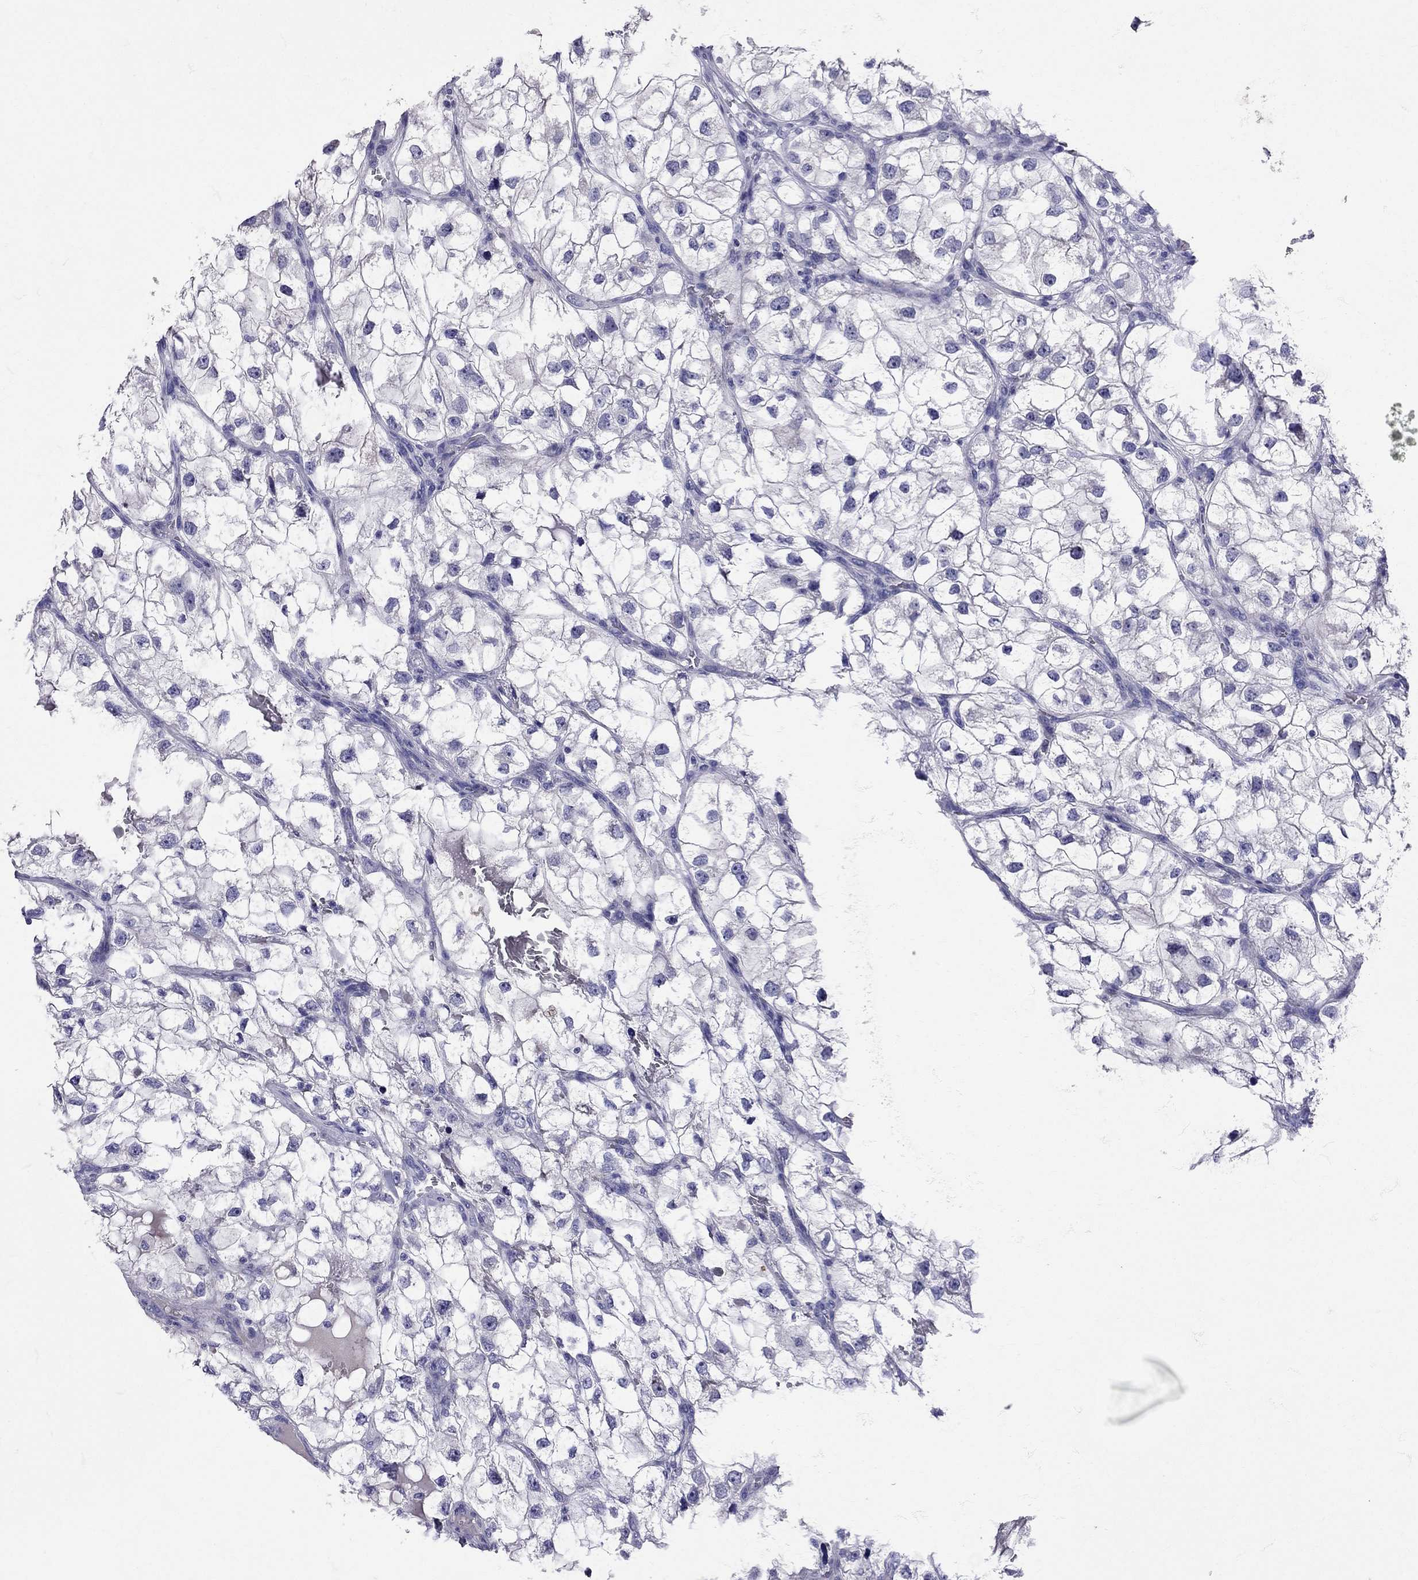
{"staining": {"intensity": "negative", "quantity": "none", "location": "none"}, "tissue": "renal cancer", "cell_type": "Tumor cells", "image_type": "cancer", "snomed": [{"axis": "morphology", "description": "Adenocarcinoma, NOS"}, {"axis": "topography", "description": "Kidney"}], "caption": "Immunohistochemistry of renal cancer (adenocarcinoma) exhibits no positivity in tumor cells.", "gene": "TBR1", "patient": {"sex": "male", "age": 59}}